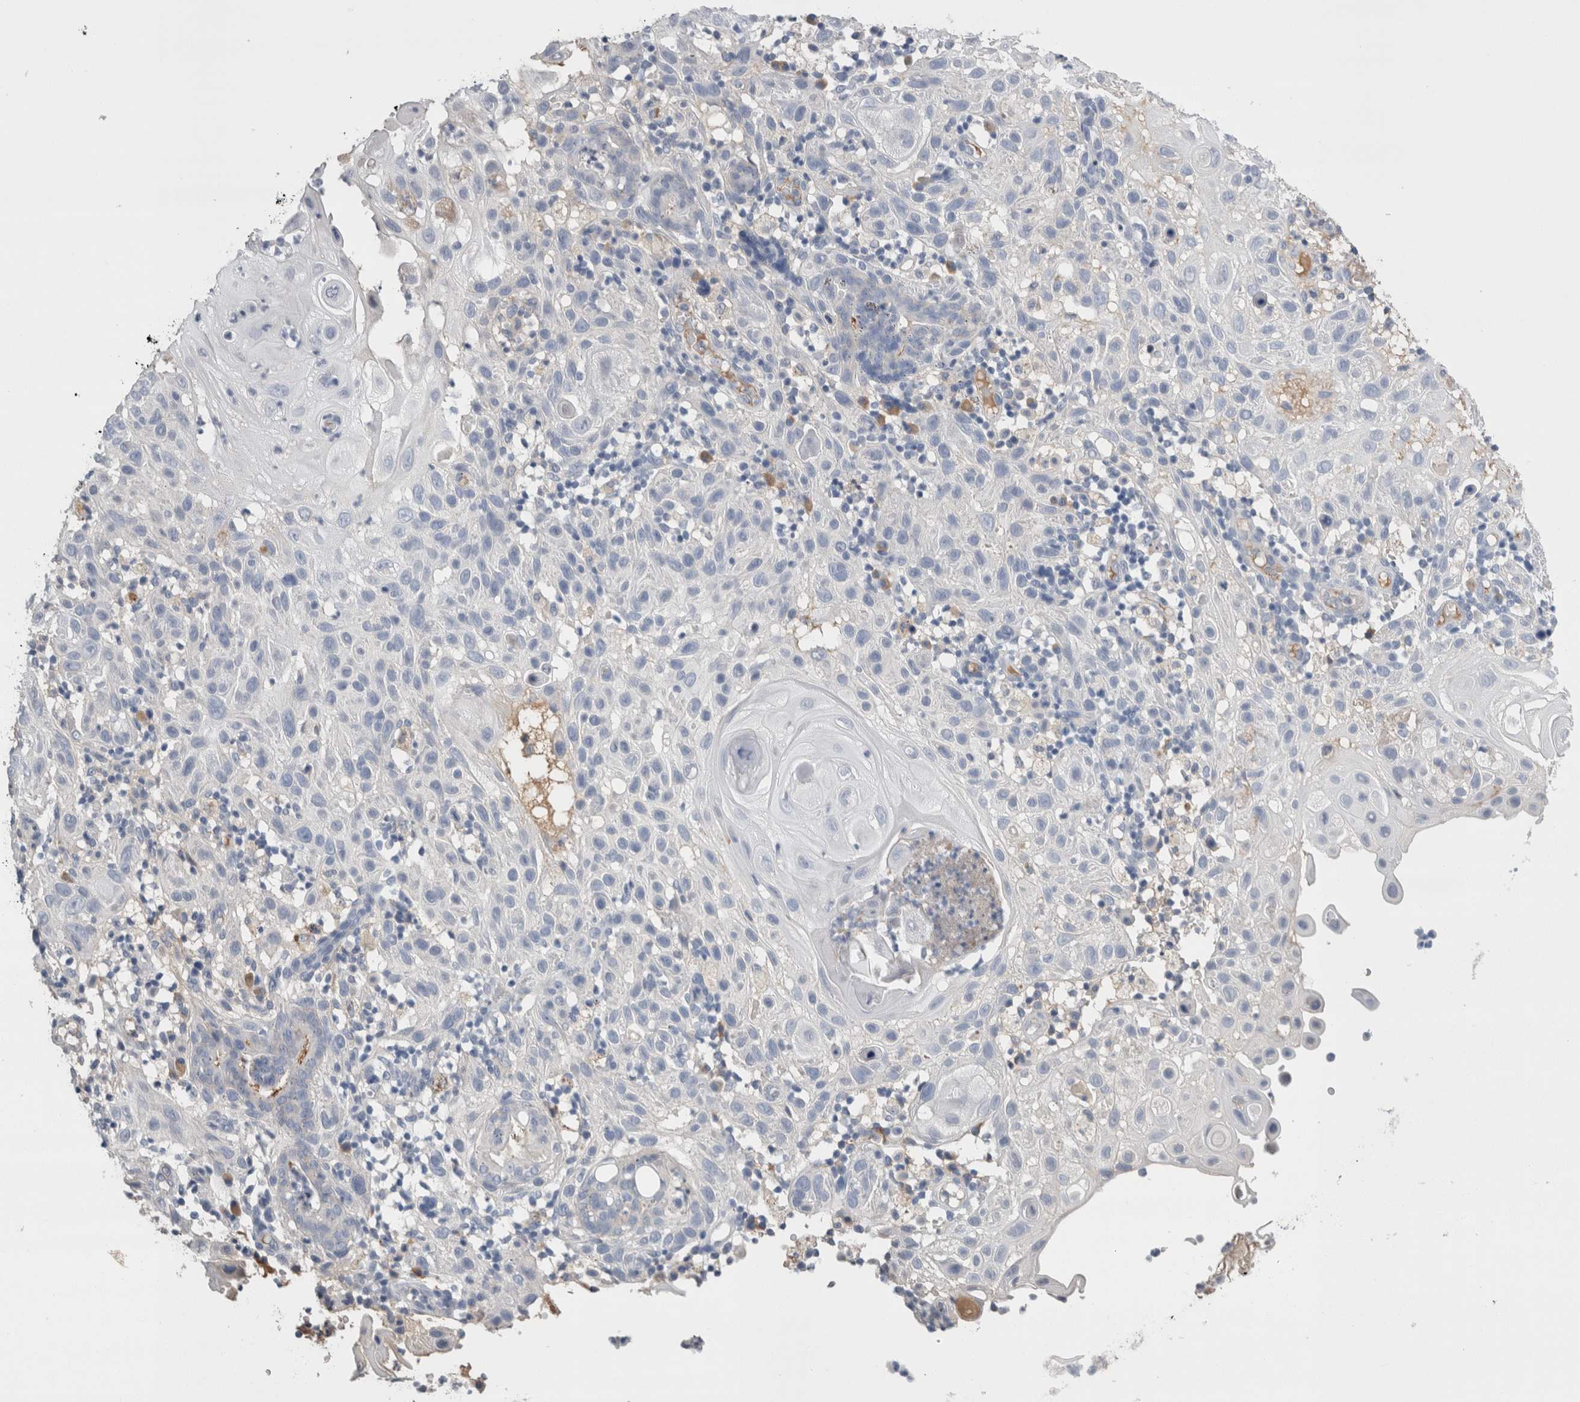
{"staining": {"intensity": "negative", "quantity": "none", "location": "none"}, "tissue": "skin cancer", "cell_type": "Tumor cells", "image_type": "cancer", "snomed": [{"axis": "morphology", "description": "Normal tissue, NOS"}, {"axis": "morphology", "description": "Squamous cell carcinoma, NOS"}, {"axis": "topography", "description": "Skin"}], "caption": "A micrograph of squamous cell carcinoma (skin) stained for a protein displays no brown staining in tumor cells. (Immunohistochemistry, brightfield microscopy, high magnification).", "gene": "REG1A", "patient": {"sex": "female", "age": 96}}